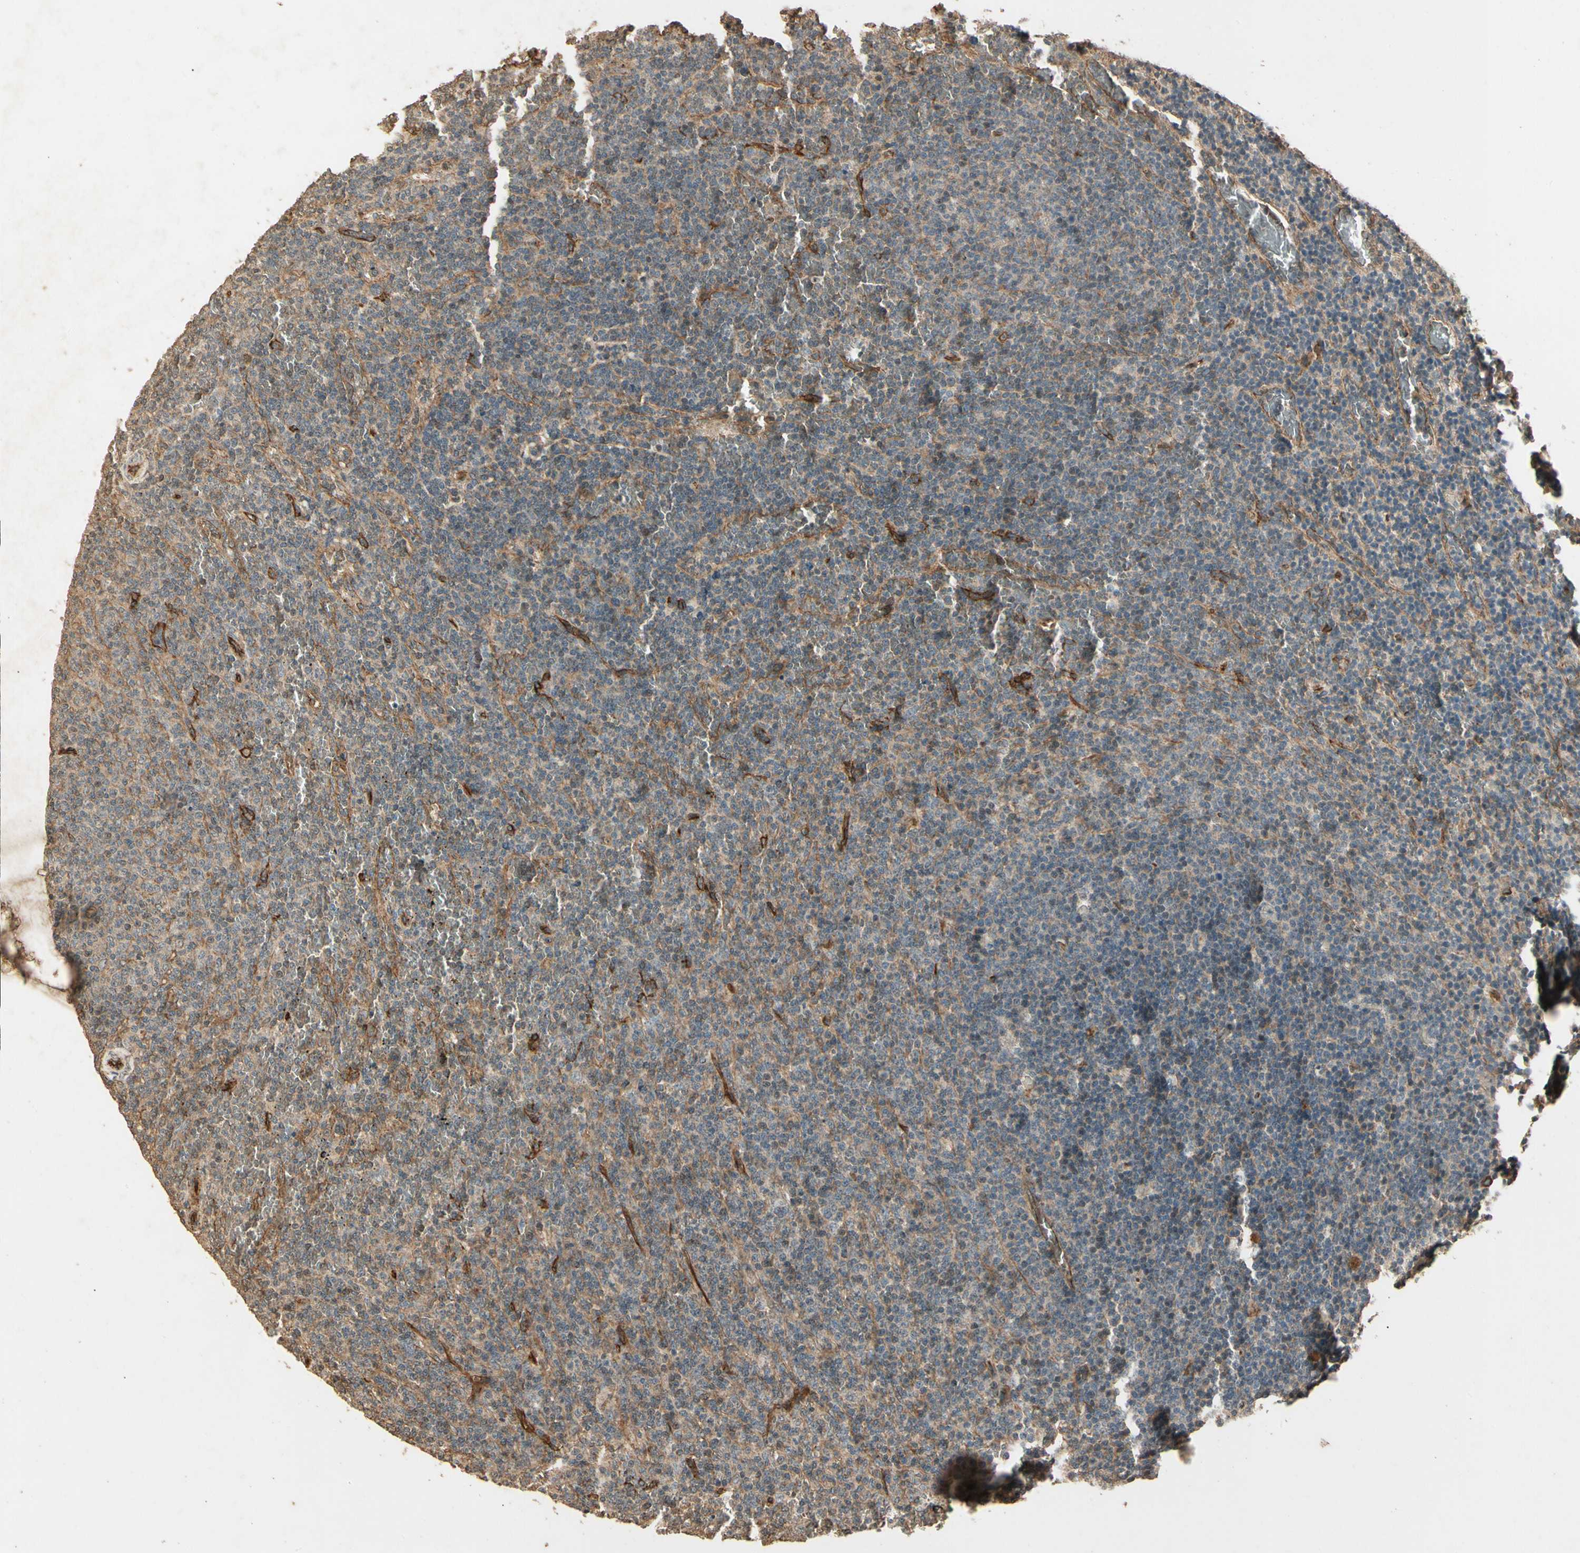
{"staining": {"intensity": "negative", "quantity": "none", "location": "none"}, "tissue": "lymphoma", "cell_type": "Tumor cells", "image_type": "cancer", "snomed": [{"axis": "morphology", "description": "Malignant lymphoma, non-Hodgkin's type, Low grade"}, {"axis": "topography", "description": "Spleen"}], "caption": "High magnification brightfield microscopy of lymphoma stained with DAB (brown) and counterstained with hematoxylin (blue): tumor cells show no significant positivity.", "gene": "RNF180", "patient": {"sex": "female", "age": 50}}